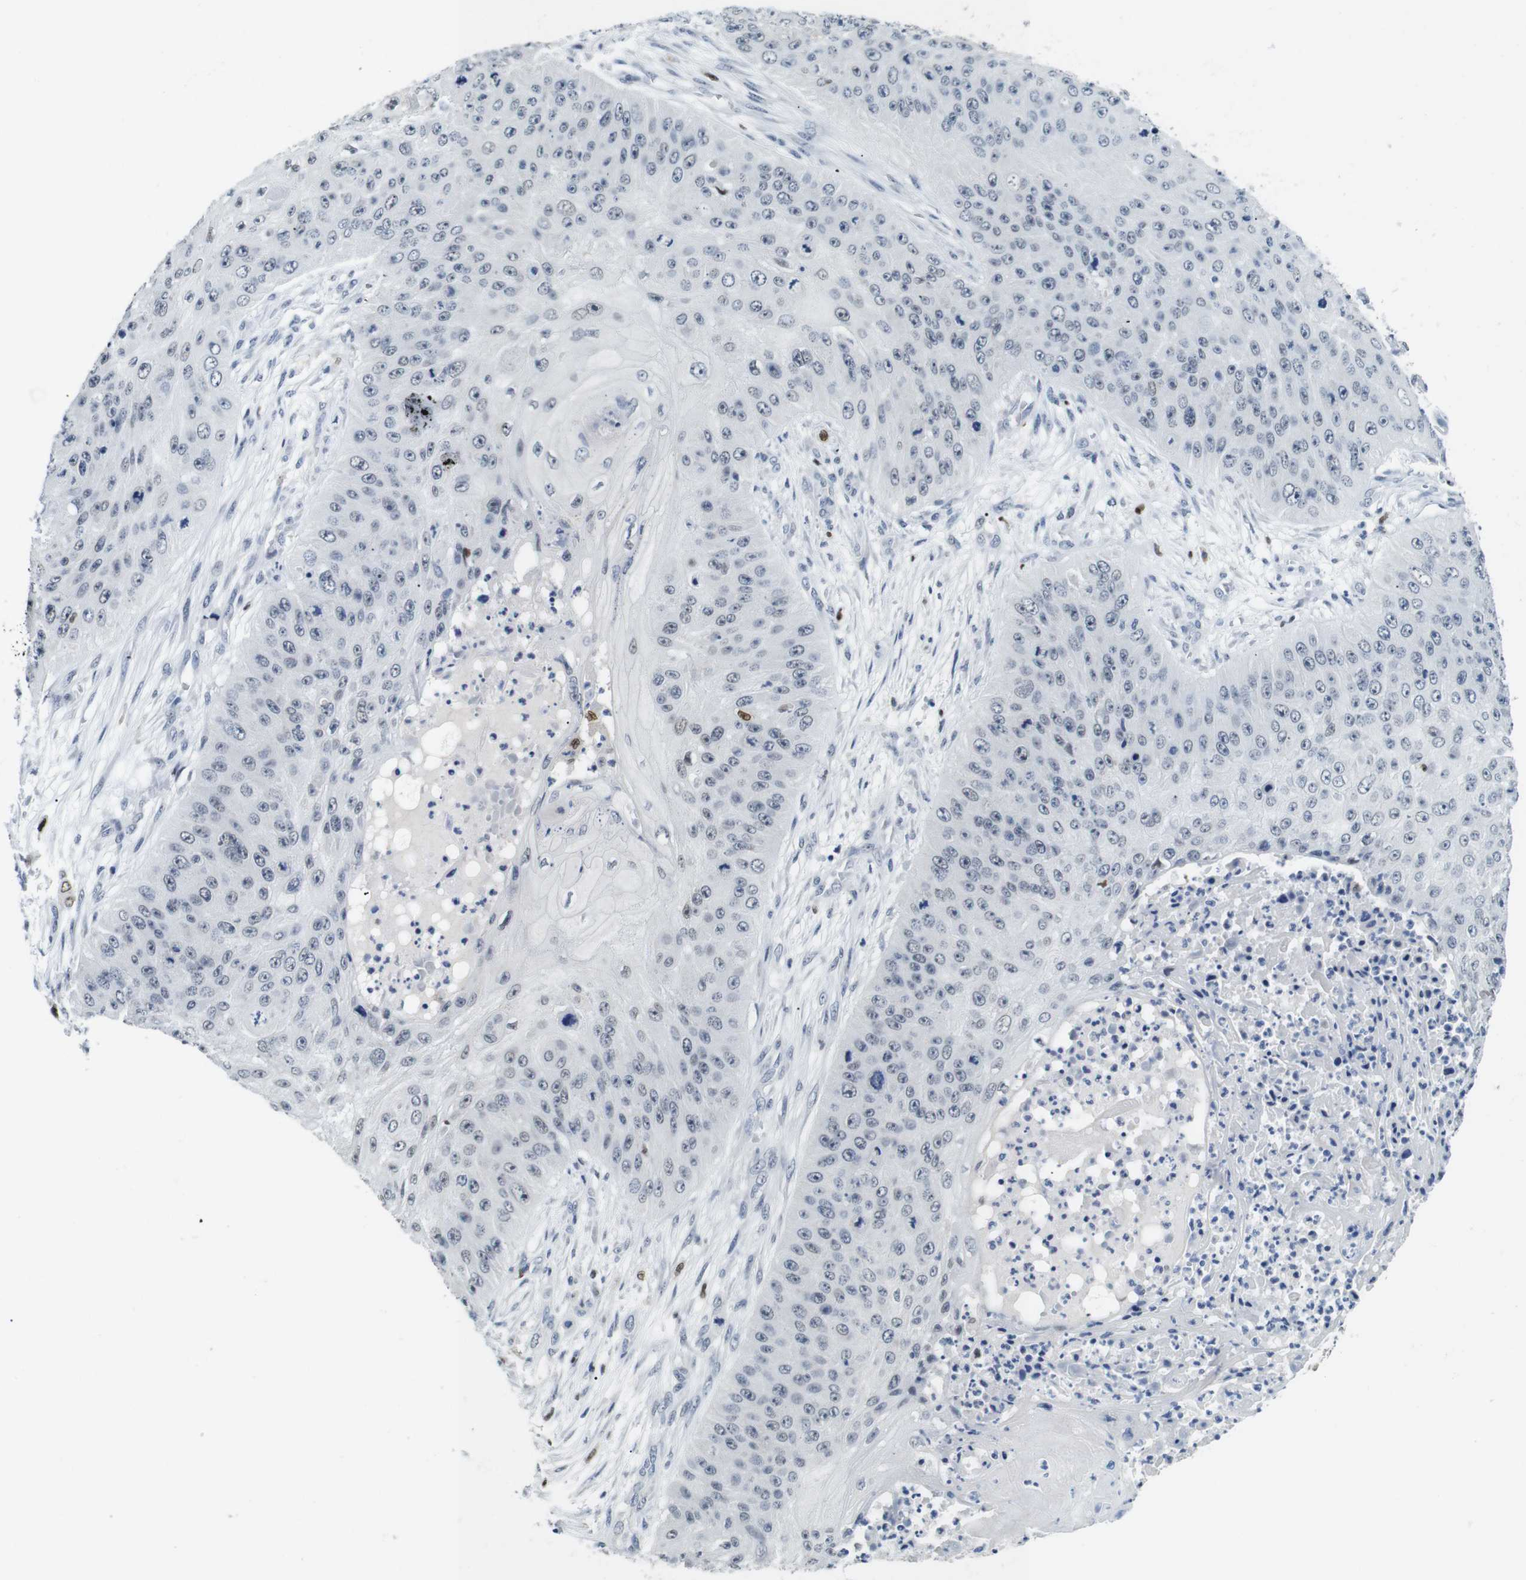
{"staining": {"intensity": "negative", "quantity": "none", "location": "none"}, "tissue": "skin cancer", "cell_type": "Tumor cells", "image_type": "cancer", "snomed": [{"axis": "morphology", "description": "Squamous cell carcinoma, NOS"}, {"axis": "topography", "description": "Skin"}], "caption": "Immunohistochemistry (IHC) of human squamous cell carcinoma (skin) displays no staining in tumor cells. The staining was performed using DAB to visualize the protein expression in brown, while the nuclei were stained in blue with hematoxylin (Magnification: 20x).", "gene": "IRF8", "patient": {"sex": "female", "age": 80}}